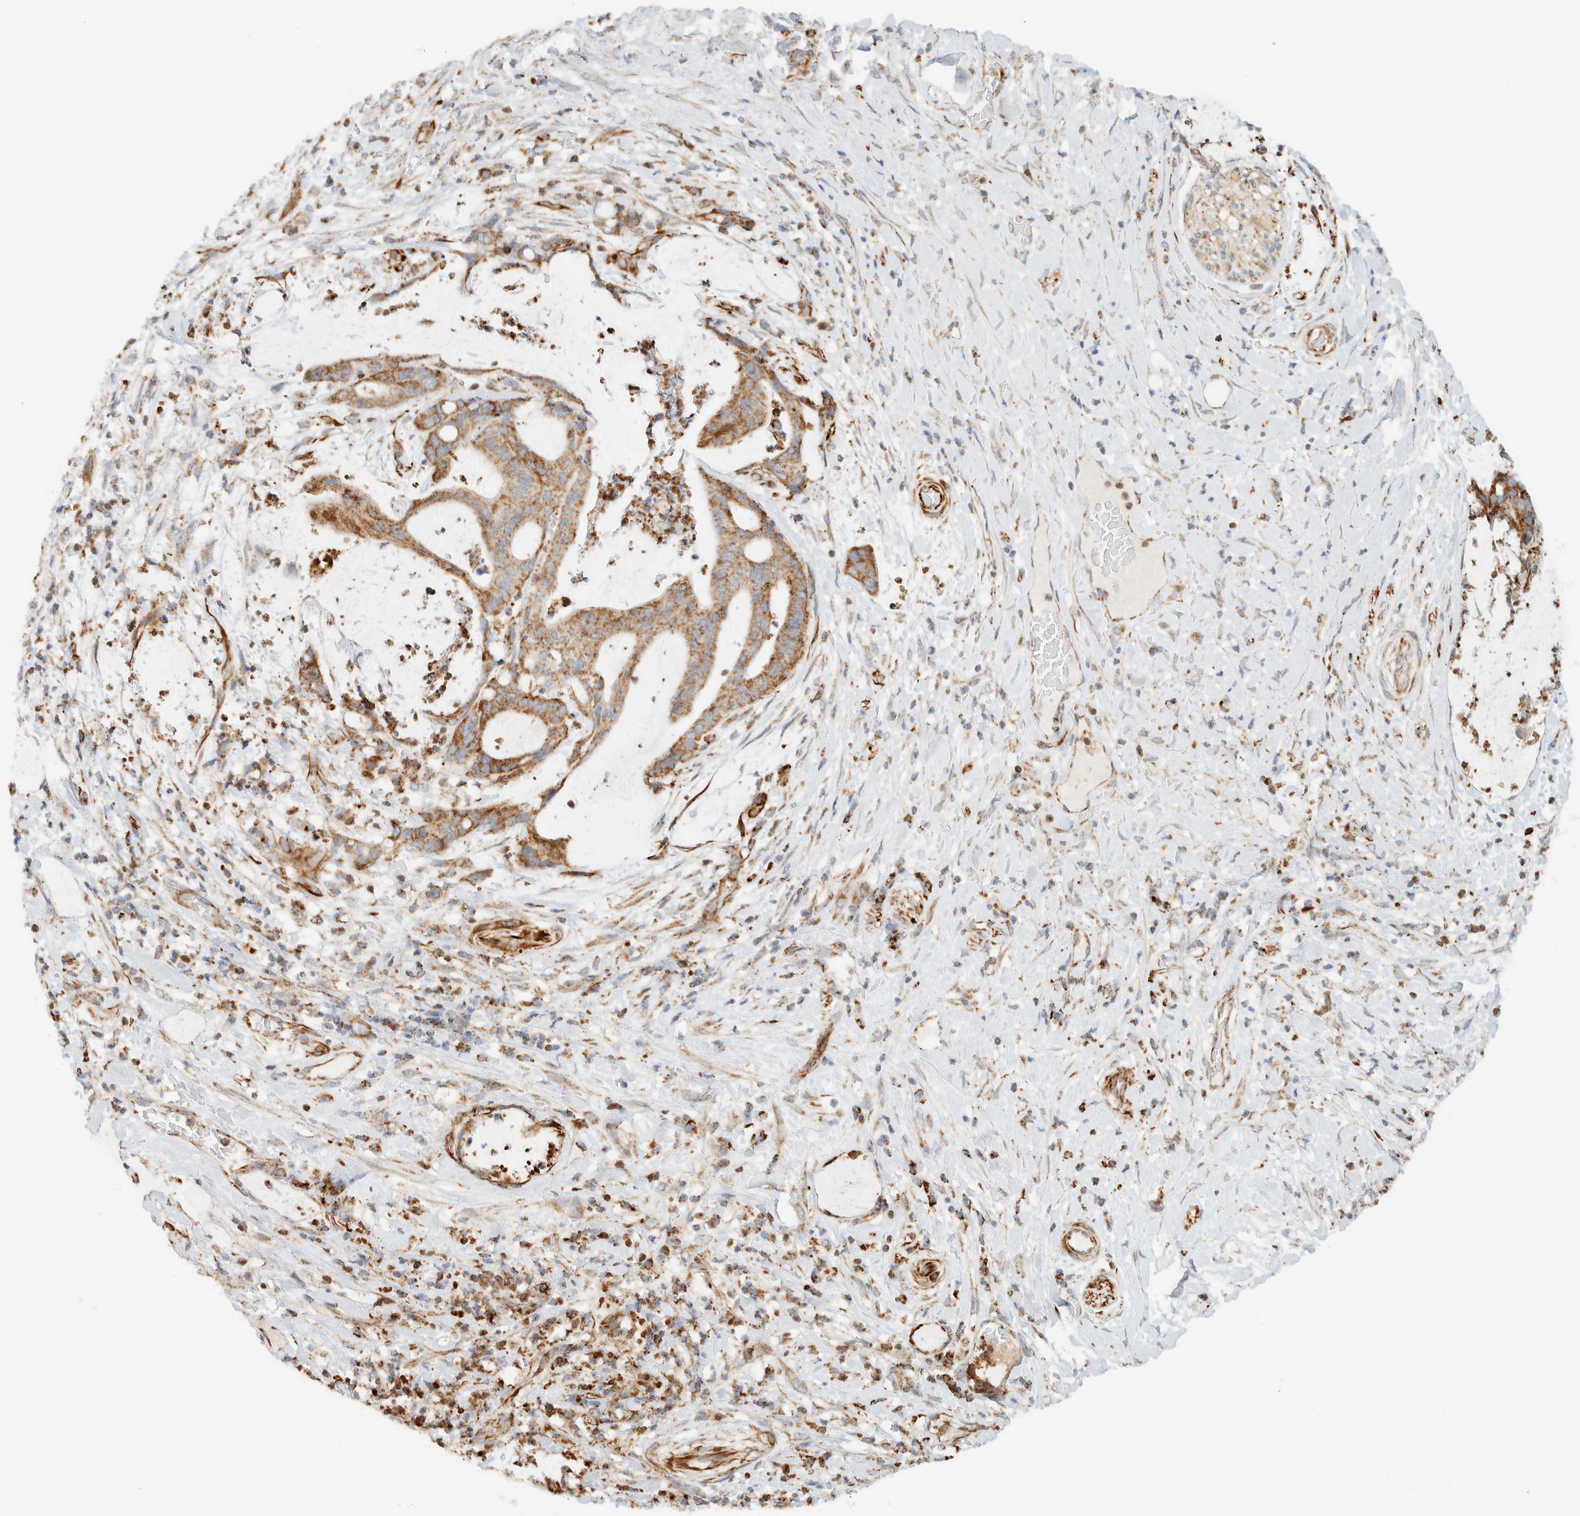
{"staining": {"intensity": "moderate", "quantity": ">75%", "location": "cytoplasmic/membranous"}, "tissue": "liver cancer", "cell_type": "Tumor cells", "image_type": "cancer", "snomed": [{"axis": "morphology", "description": "Normal tissue, NOS"}, {"axis": "morphology", "description": "Cholangiocarcinoma"}, {"axis": "topography", "description": "Liver"}, {"axis": "topography", "description": "Peripheral nerve tissue"}], "caption": "Protein expression analysis of human liver cholangiocarcinoma reveals moderate cytoplasmic/membranous staining in approximately >75% of tumor cells.", "gene": "KIFAP3", "patient": {"sex": "female", "age": 73}}